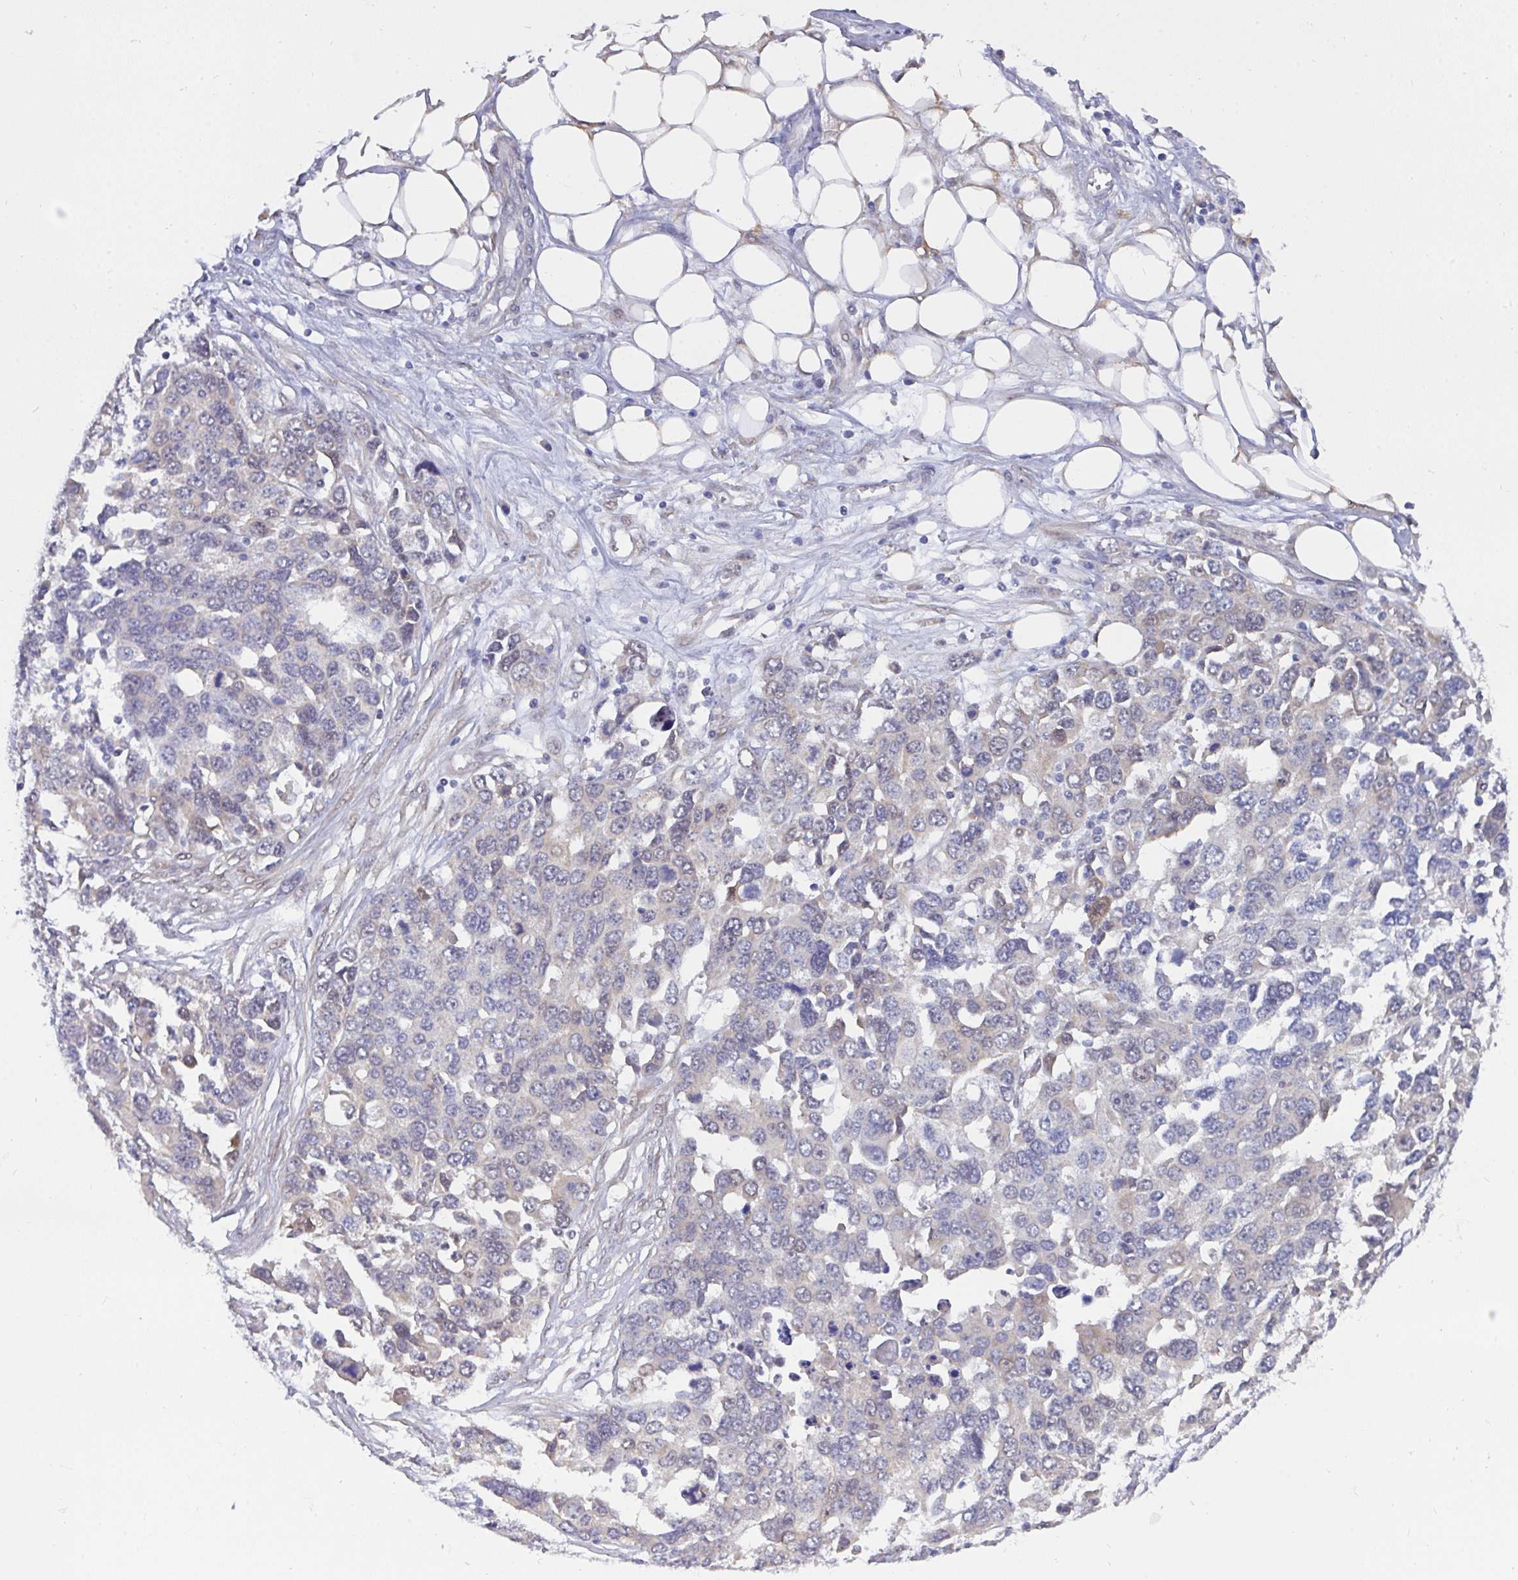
{"staining": {"intensity": "negative", "quantity": "none", "location": "none"}, "tissue": "ovarian cancer", "cell_type": "Tumor cells", "image_type": "cancer", "snomed": [{"axis": "morphology", "description": "Cystadenocarcinoma, serous, NOS"}, {"axis": "topography", "description": "Ovary"}], "caption": "Tumor cells are negative for protein expression in human ovarian serous cystadenocarcinoma. (Stains: DAB (3,3'-diaminobenzidine) IHC with hematoxylin counter stain, Microscopy: brightfield microscopy at high magnification).", "gene": "L3HYPDH", "patient": {"sex": "female", "age": 76}}